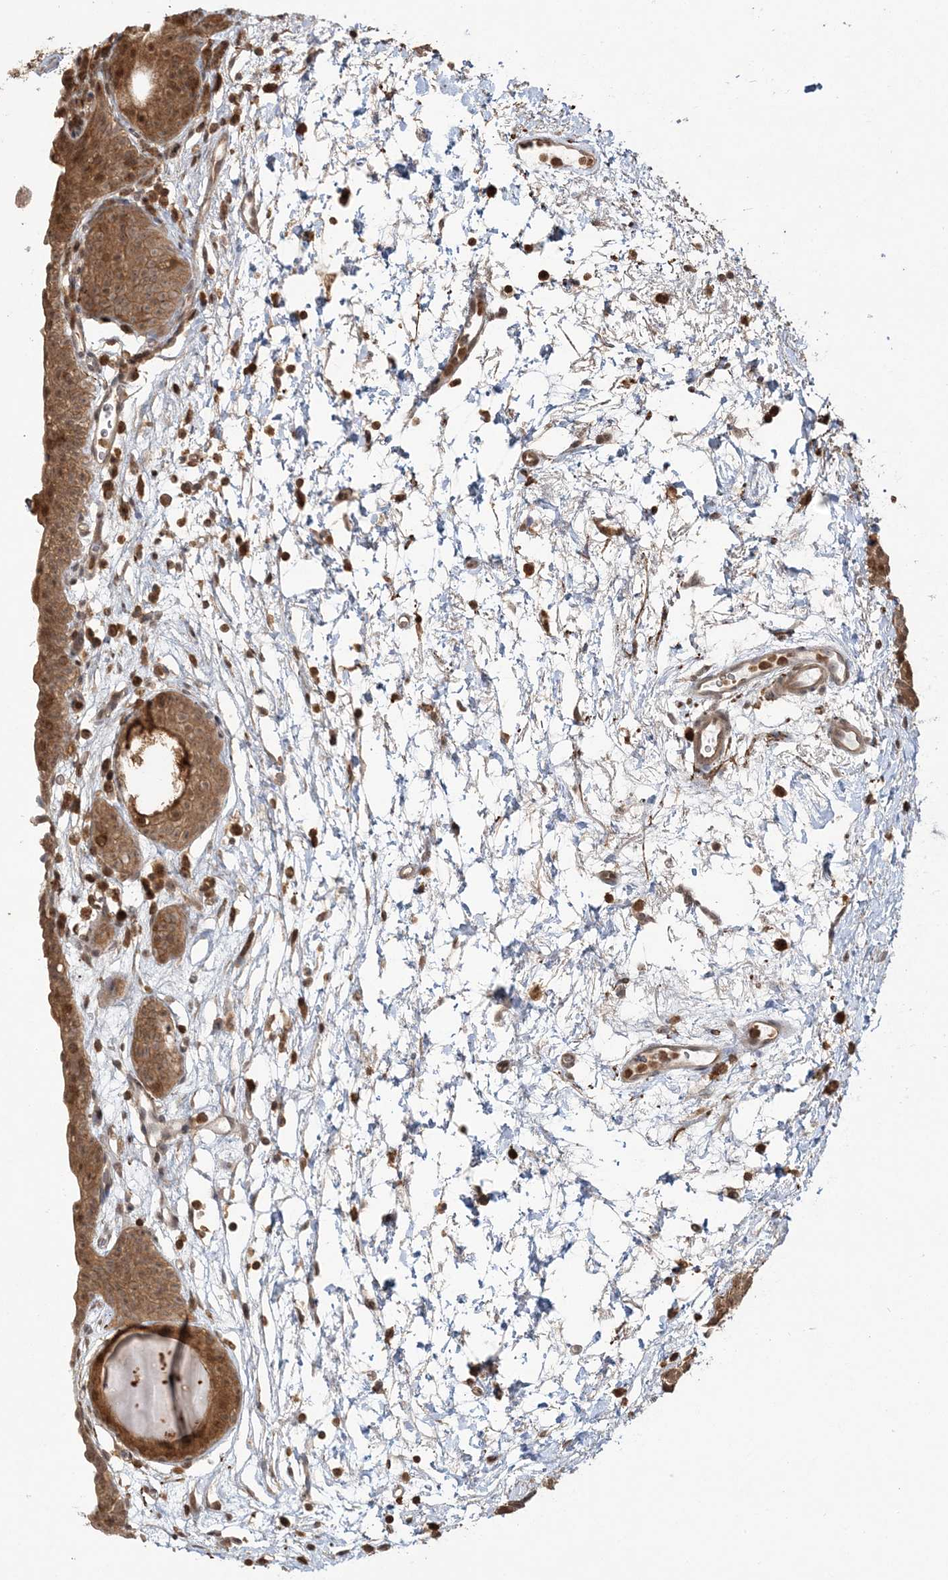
{"staining": {"intensity": "moderate", "quantity": ">75%", "location": "cytoplasmic/membranous,nuclear"}, "tissue": "urinary bladder", "cell_type": "Urothelial cells", "image_type": "normal", "snomed": [{"axis": "morphology", "description": "Normal tissue, NOS"}, {"axis": "topography", "description": "Urinary bladder"}], "caption": "Immunohistochemistry (IHC) of unremarkable human urinary bladder demonstrates medium levels of moderate cytoplasmic/membranous,nuclear expression in approximately >75% of urothelial cells. (Brightfield microscopy of DAB IHC at high magnification).", "gene": "CAB39", "patient": {"sex": "male", "age": 83}}